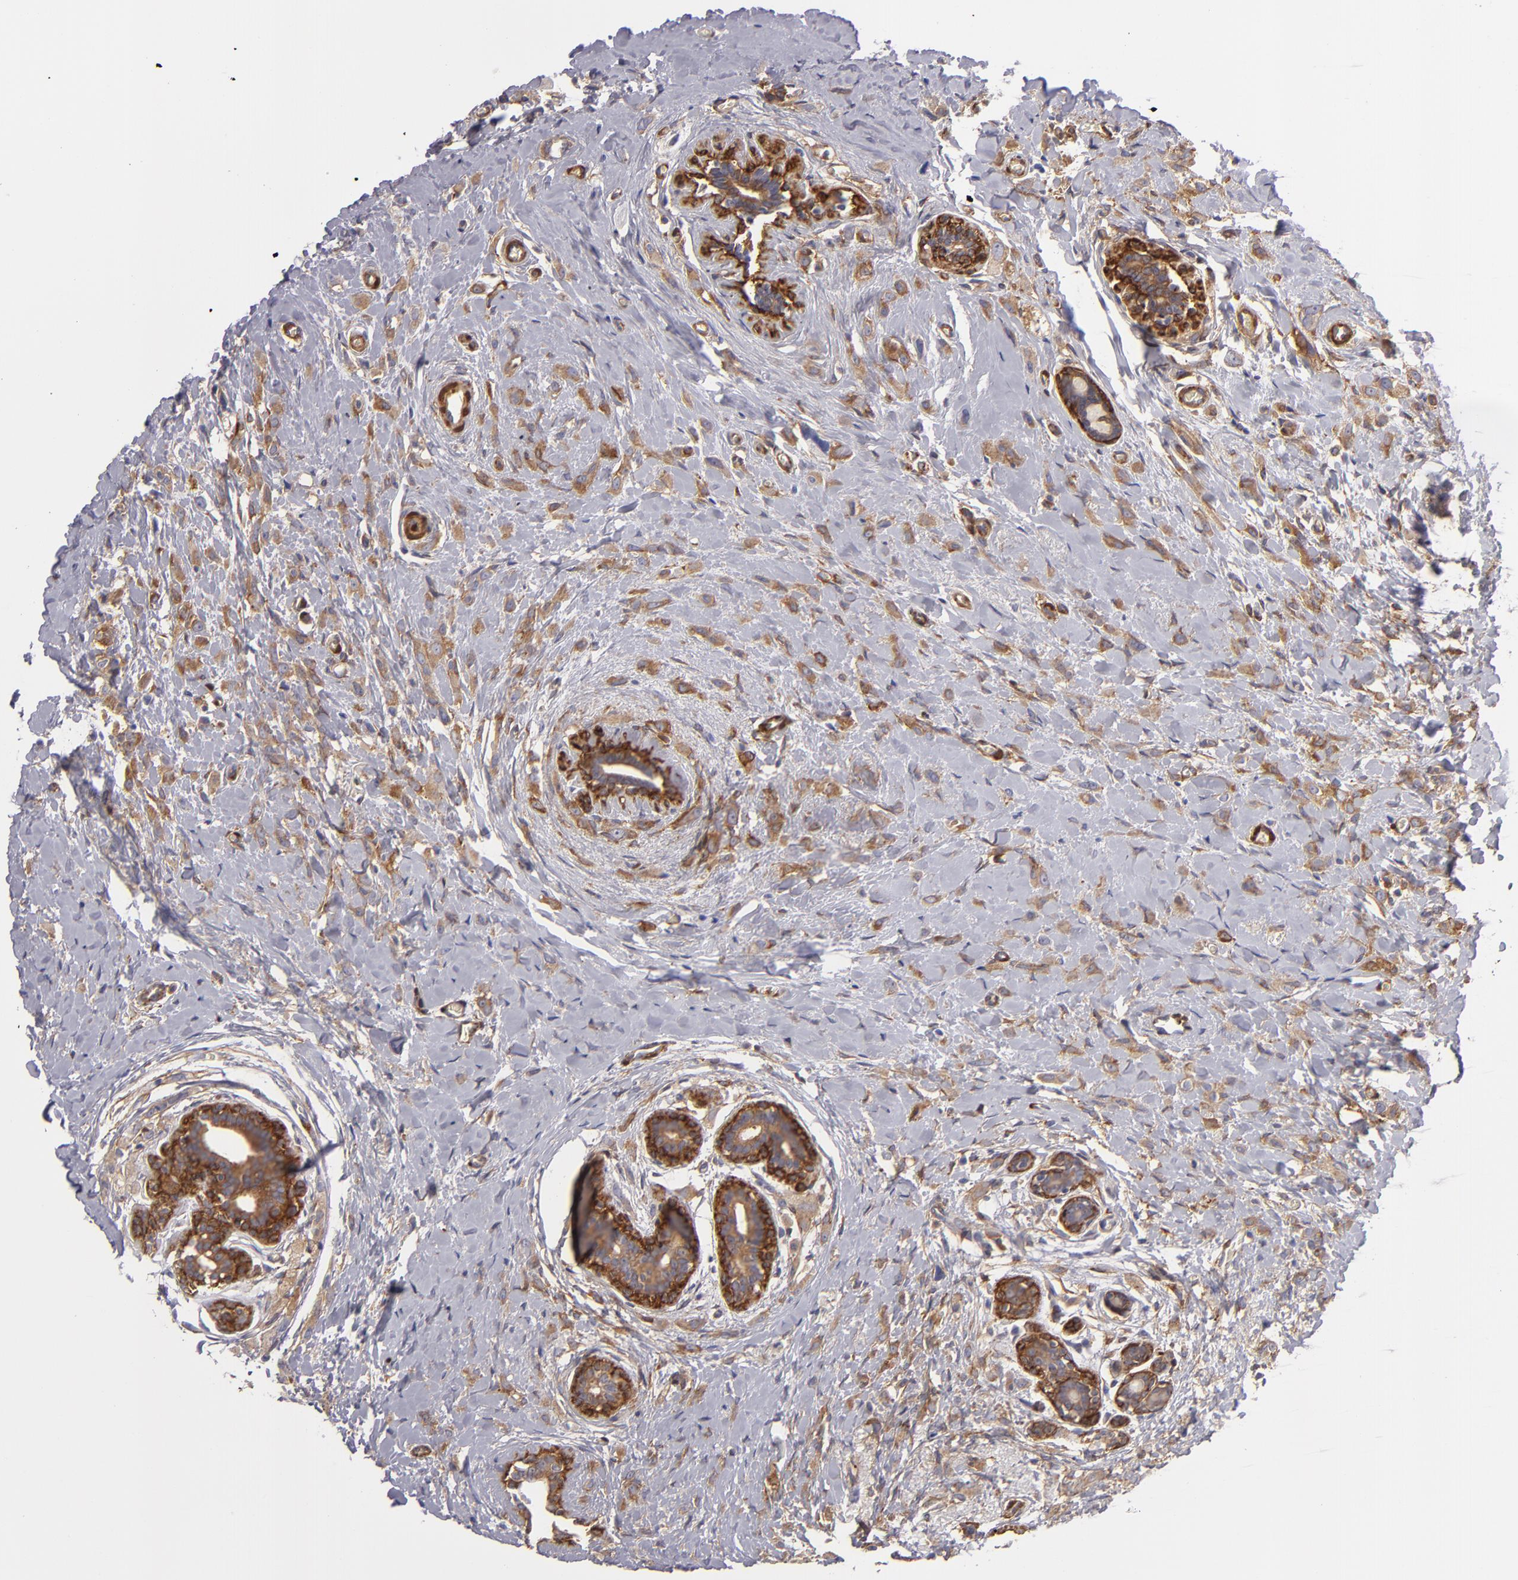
{"staining": {"intensity": "moderate", "quantity": ">75%", "location": "cytoplasmic/membranous"}, "tissue": "breast cancer", "cell_type": "Tumor cells", "image_type": "cancer", "snomed": [{"axis": "morphology", "description": "Lobular carcinoma"}, {"axis": "topography", "description": "Breast"}], "caption": "Immunohistochemical staining of human breast lobular carcinoma exhibits moderate cytoplasmic/membranous protein staining in approximately >75% of tumor cells.", "gene": "VCL", "patient": {"sex": "female", "age": 57}}